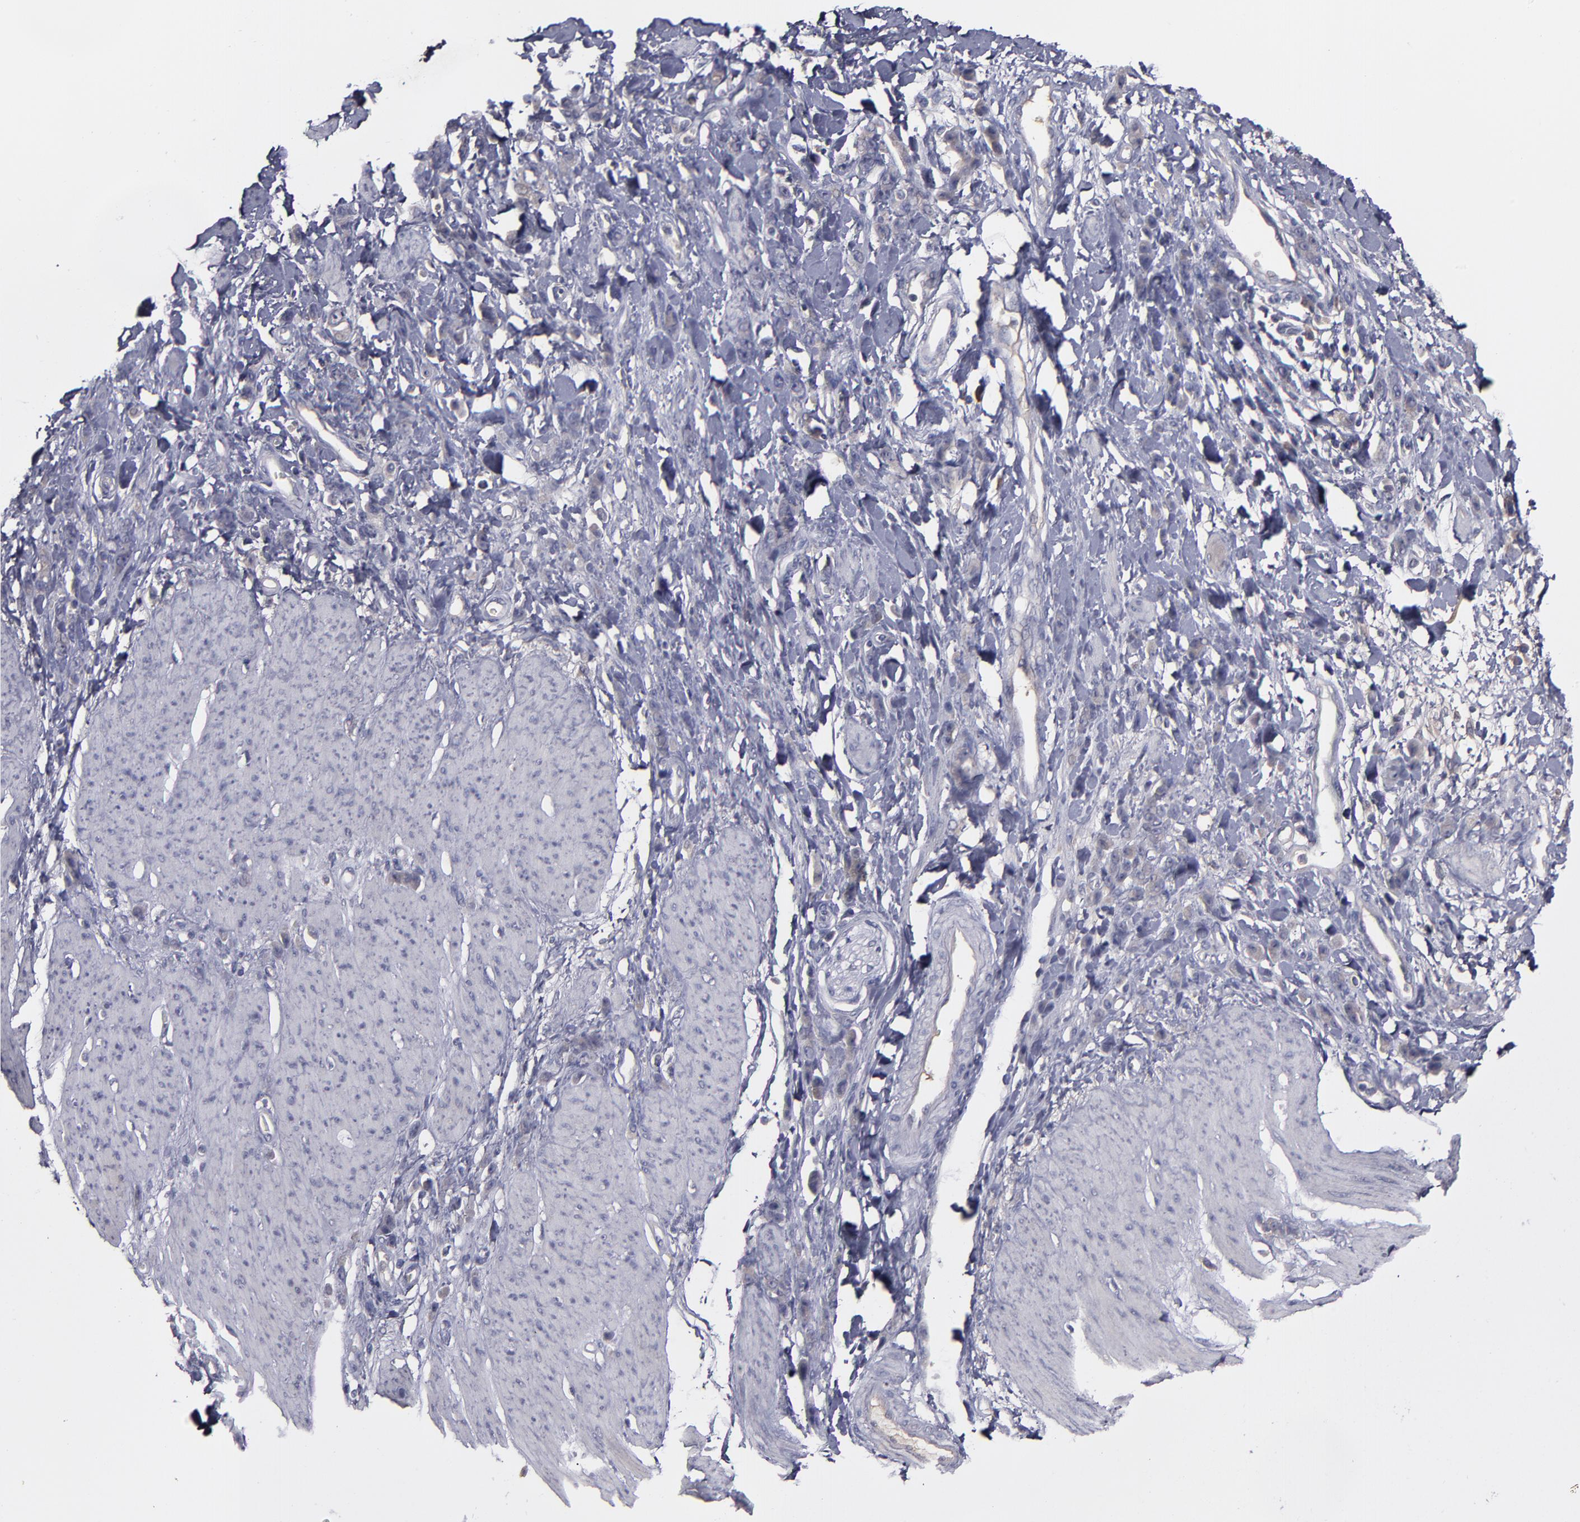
{"staining": {"intensity": "weak", "quantity": ">75%", "location": "cytoplasmic/membranous"}, "tissue": "stomach cancer", "cell_type": "Tumor cells", "image_type": "cancer", "snomed": [{"axis": "morphology", "description": "Normal tissue, NOS"}, {"axis": "morphology", "description": "Adenocarcinoma, NOS"}, {"axis": "topography", "description": "Stomach"}], "caption": "Immunohistochemical staining of human stomach adenocarcinoma demonstrates weak cytoplasmic/membranous protein expression in approximately >75% of tumor cells.", "gene": "MMP11", "patient": {"sex": "male", "age": 82}}